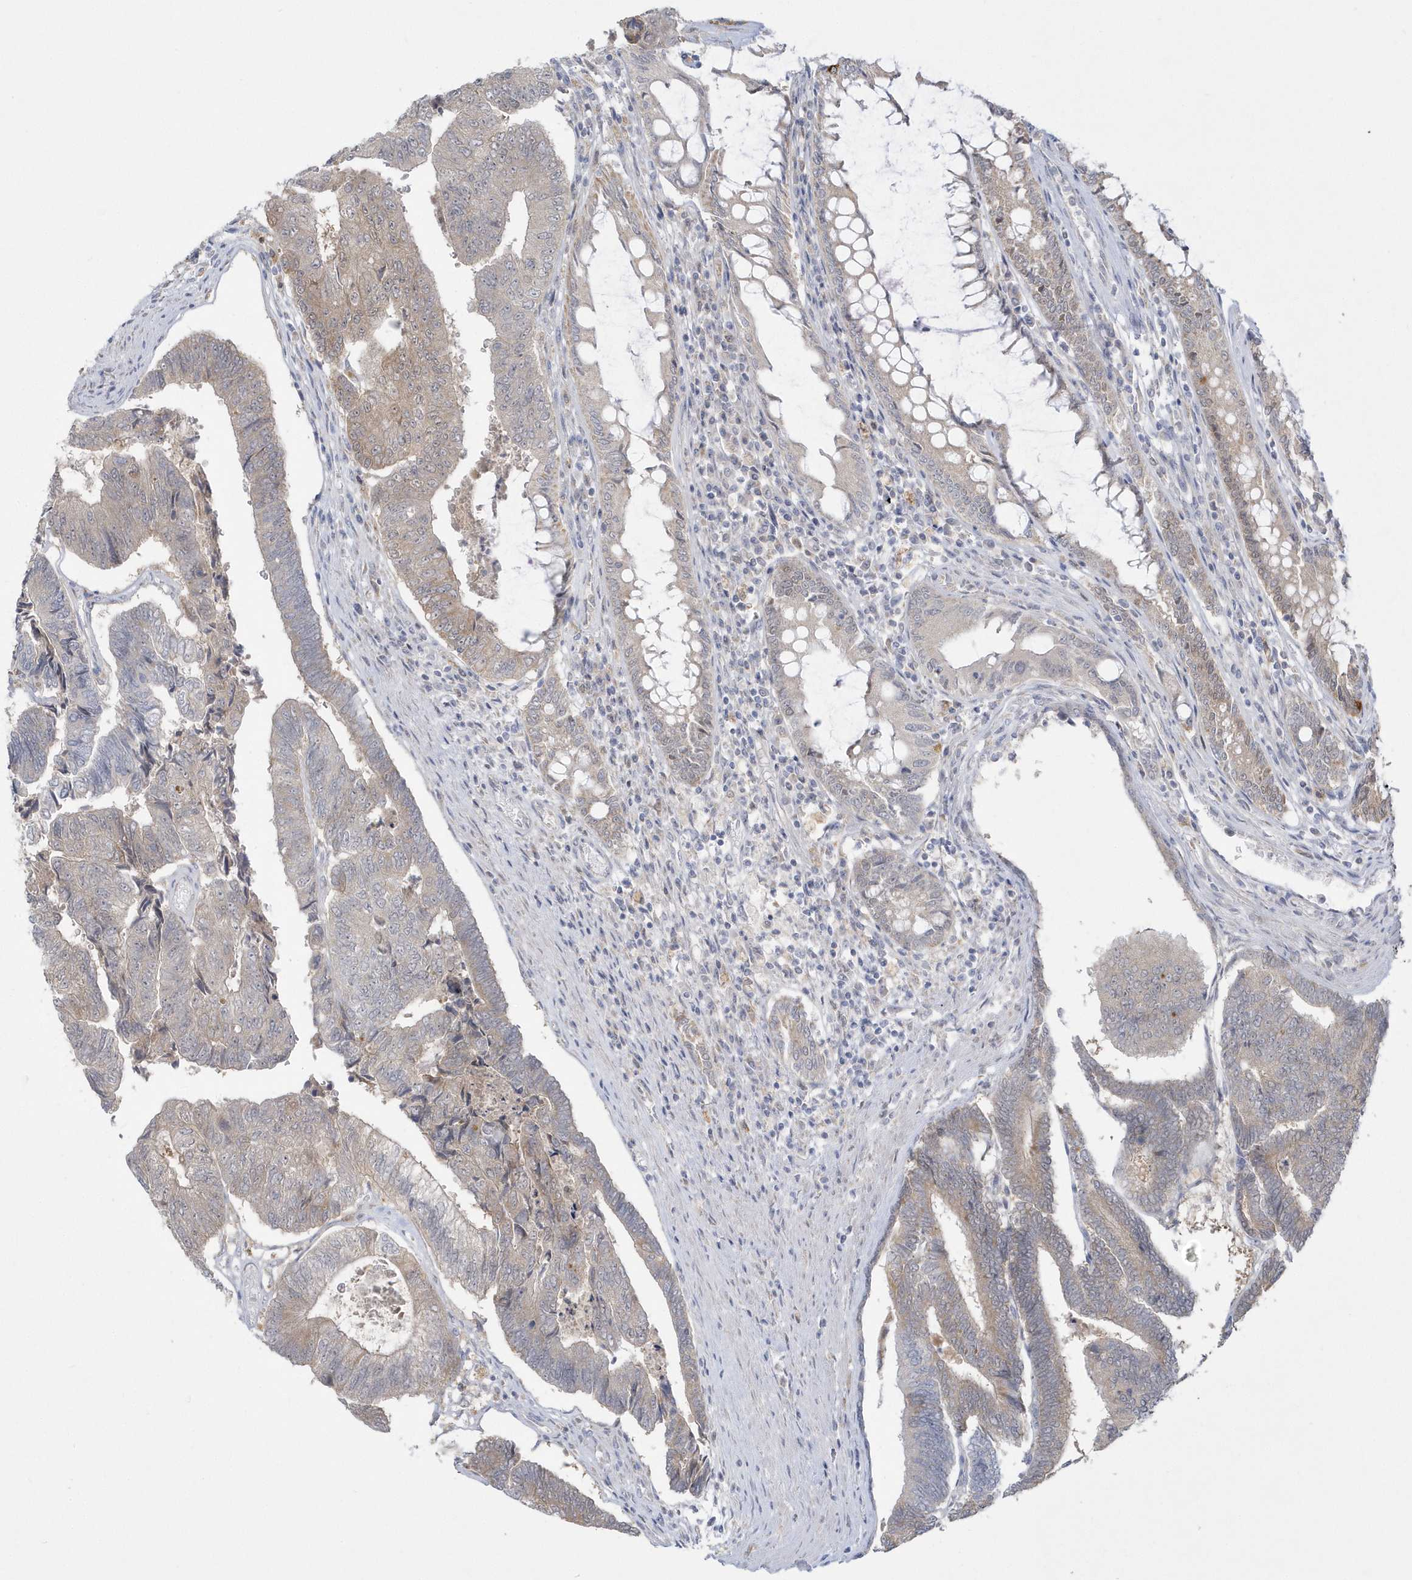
{"staining": {"intensity": "weak", "quantity": "25%-75%", "location": "cytoplasmic/membranous"}, "tissue": "colorectal cancer", "cell_type": "Tumor cells", "image_type": "cancer", "snomed": [{"axis": "morphology", "description": "Adenocarcinoma, NOS"}, {"axis": "topography", "description": "Colon"}], "caption": "Immunohistochemical staining of colorectal cancer (adenocarcinoma) demonstrates weak cytoplasmic/membranous protein positivity in approximately 25%-75% of tumor cells.", "gene": "PCBD1", "patient": {"sex": "female", "age": 67}}